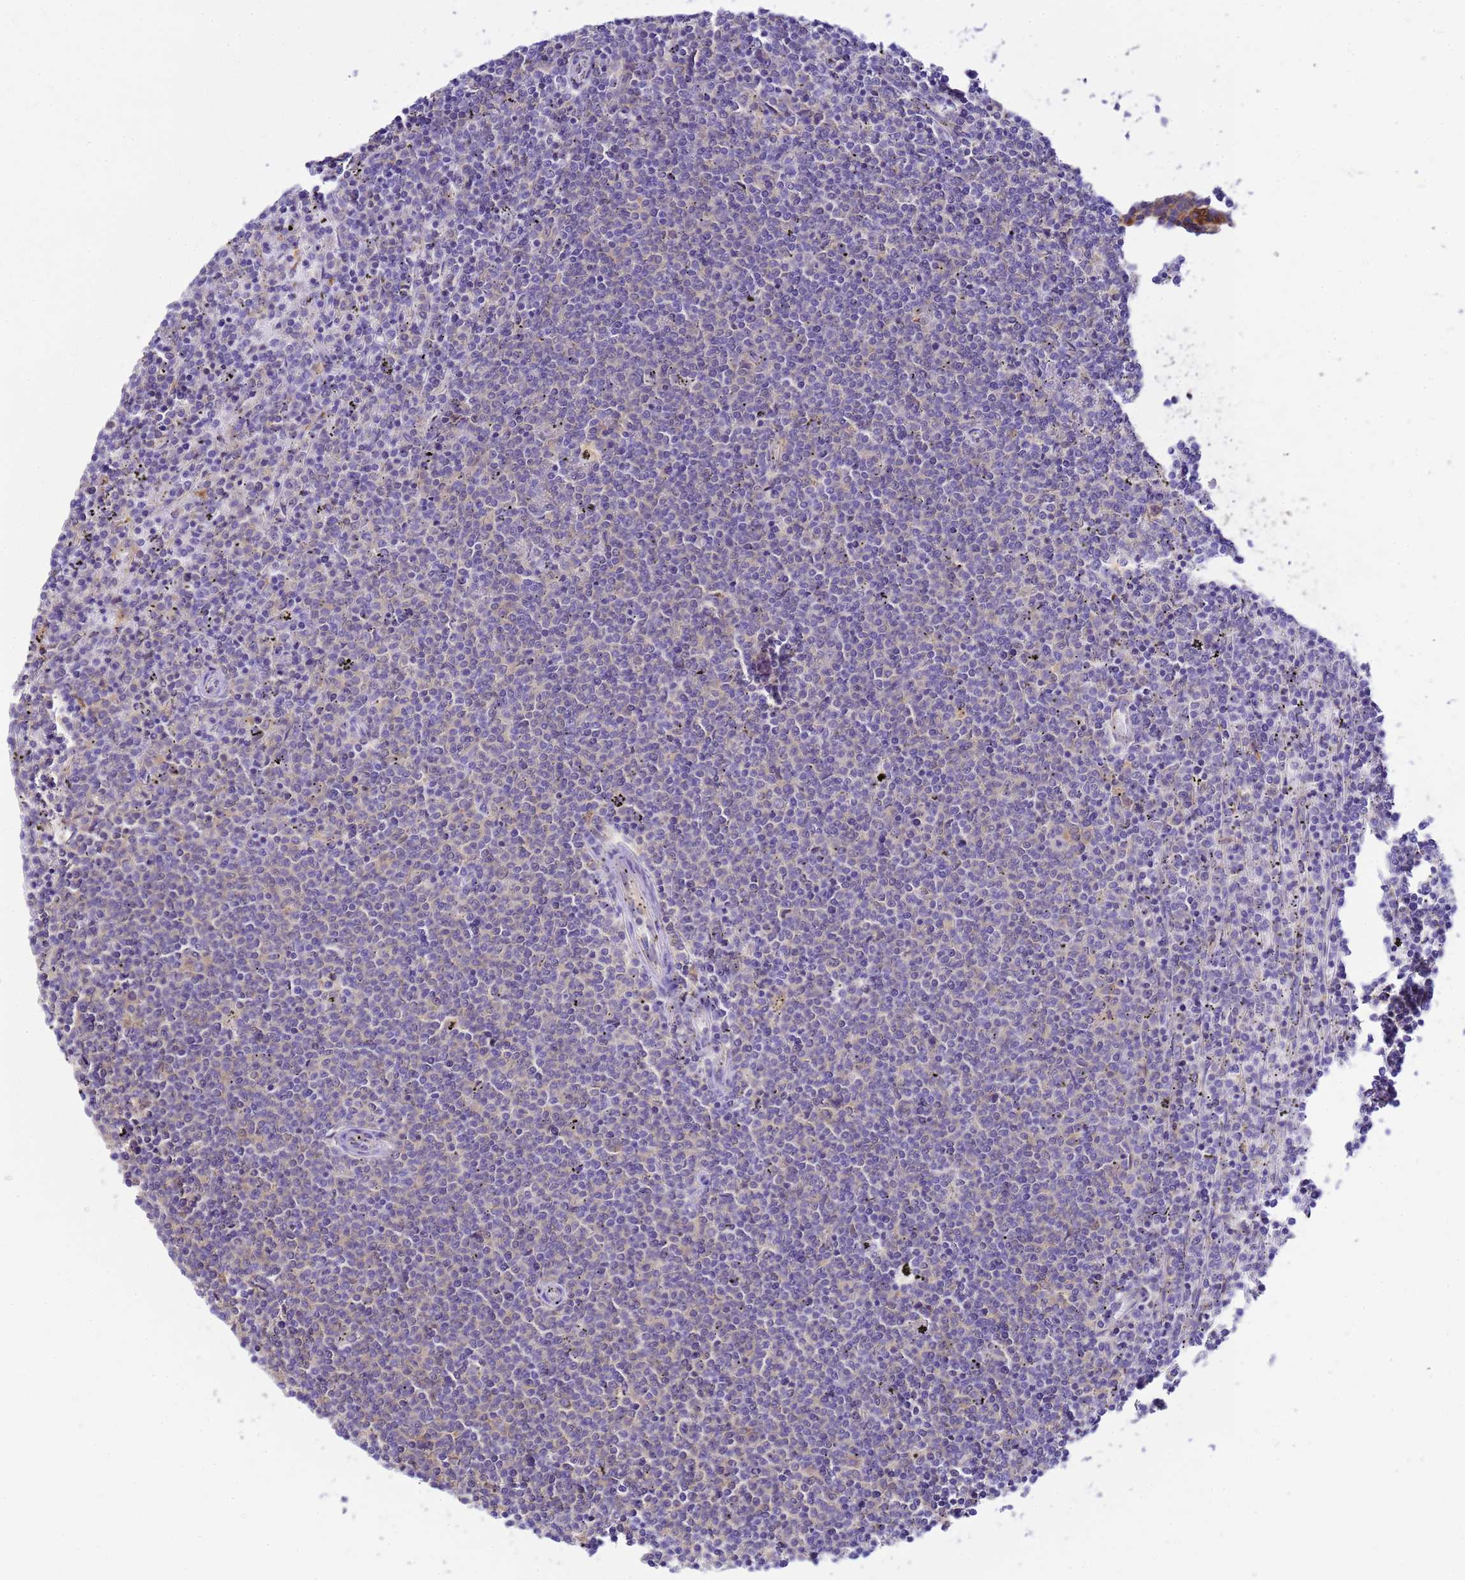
{"staining": {"intensity": "negative", "quantity": "none", "location": "none"}, "tissue": "lymphoma", "cell_type": "Tumor cells", "image_type": "cancer", "snomed": [{"axis": "morphology", "description": "Malignant lymphoma, non-Hodgkin's type, Low grade"}, {"axis": "topography", "description": "Spleen"}], "caption": "There is no significant staining in tumor cells of low-grade malignant lymphoma, non-Hodgkin's type.", "gene": "NARS1", "patient": {"sex": "female", "age": 50}}